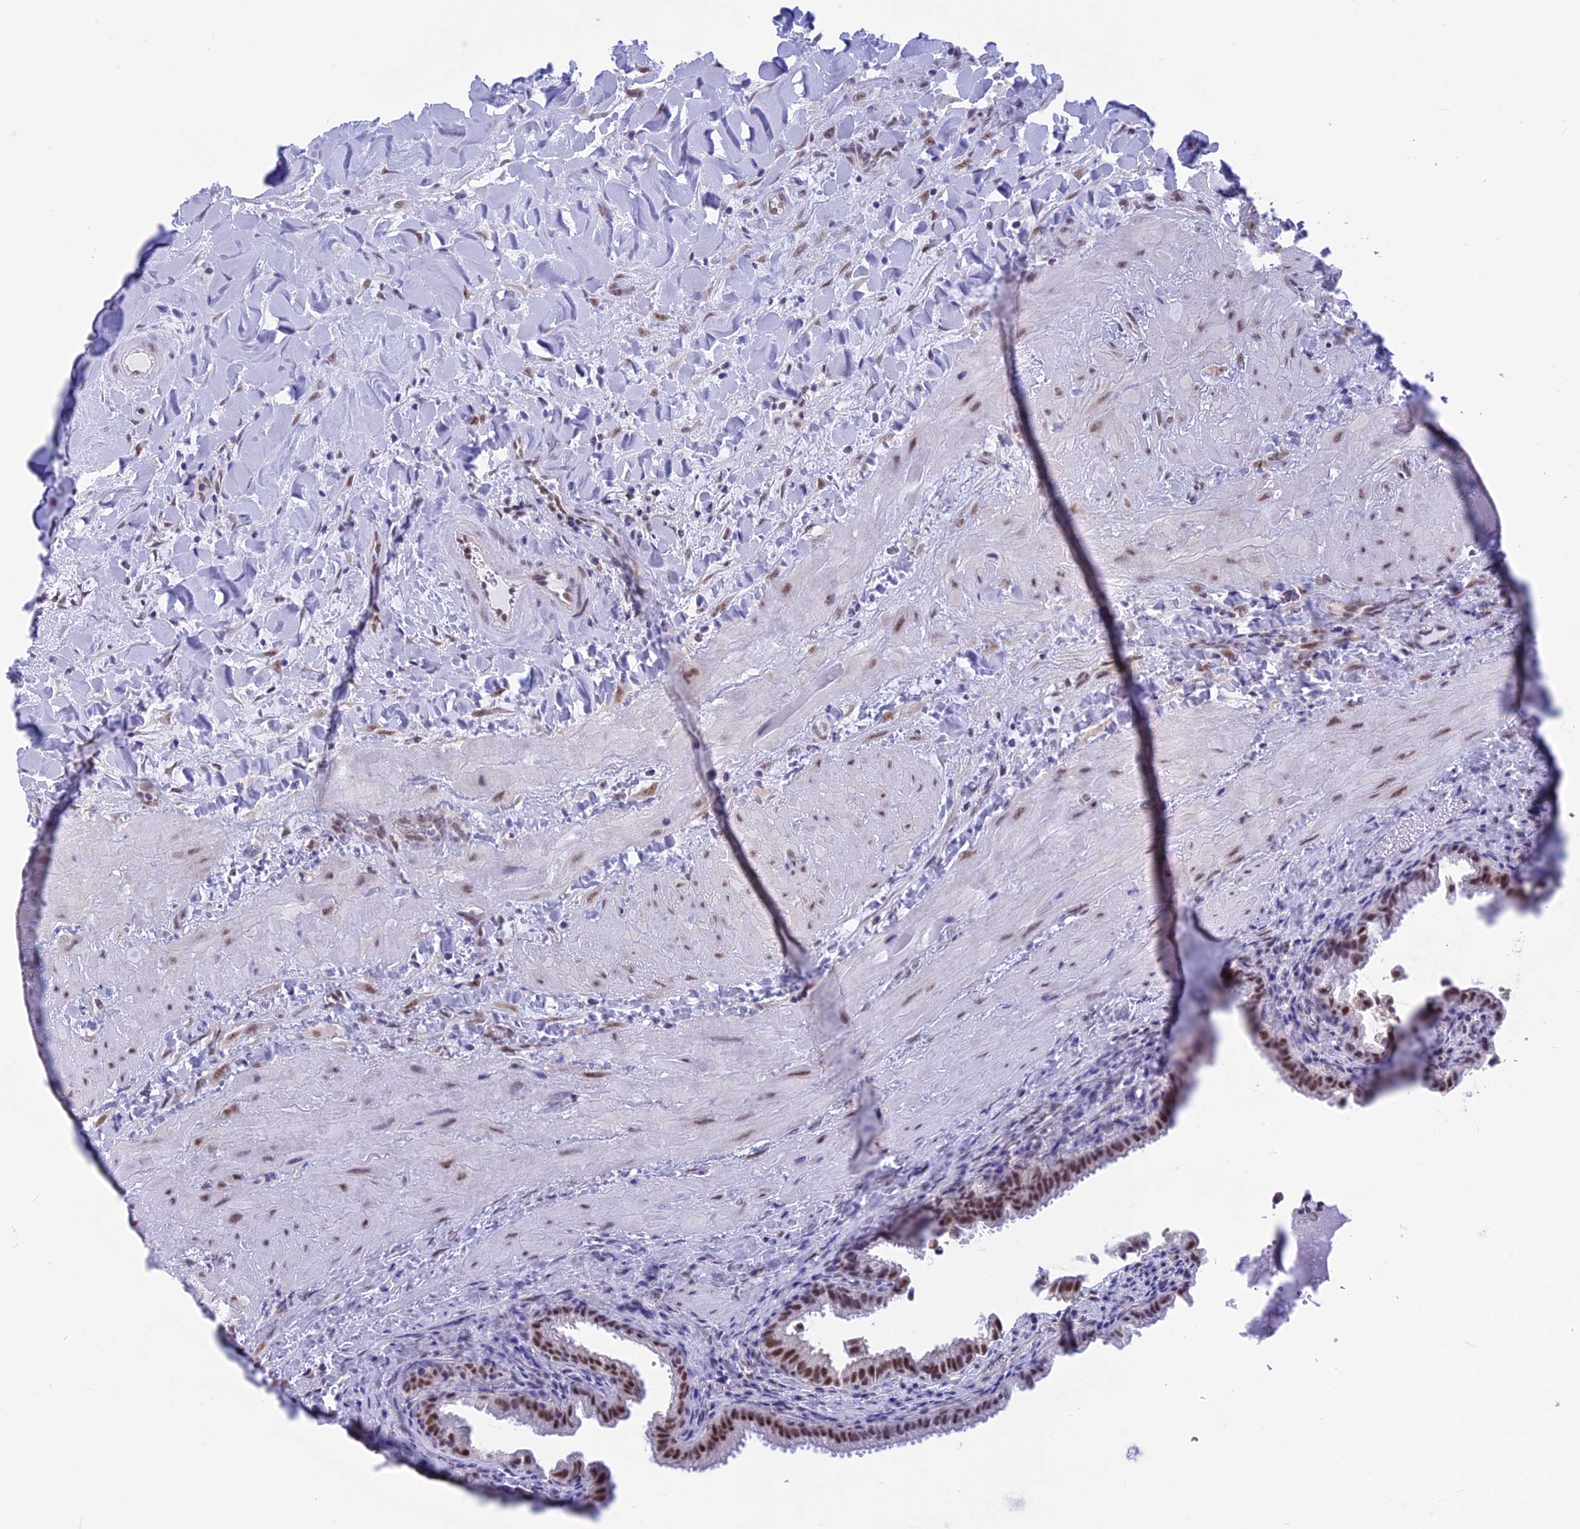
{"staining": {"intensity": "moderate", "quantity": ">75%", "location": "cytoplasmic/membranous,nuclear"}, "tissue": "gallbladder", "cell_type": "Glandular cells", "image_type": "normal", "snomed": [{"axis": "morphology", "description": "Normal tissue, NOS"}, {"axis": "topography", "description": "Gallbladder"}], "caption": "Normal gallbladder reveals moderate cytoplasmic/membranous,nuclear expression in about >75% of glandular cells, visualized by immunohistochemistry.", "gene": "SRSF5", "patient": {"sex": "male", "age": 24}}